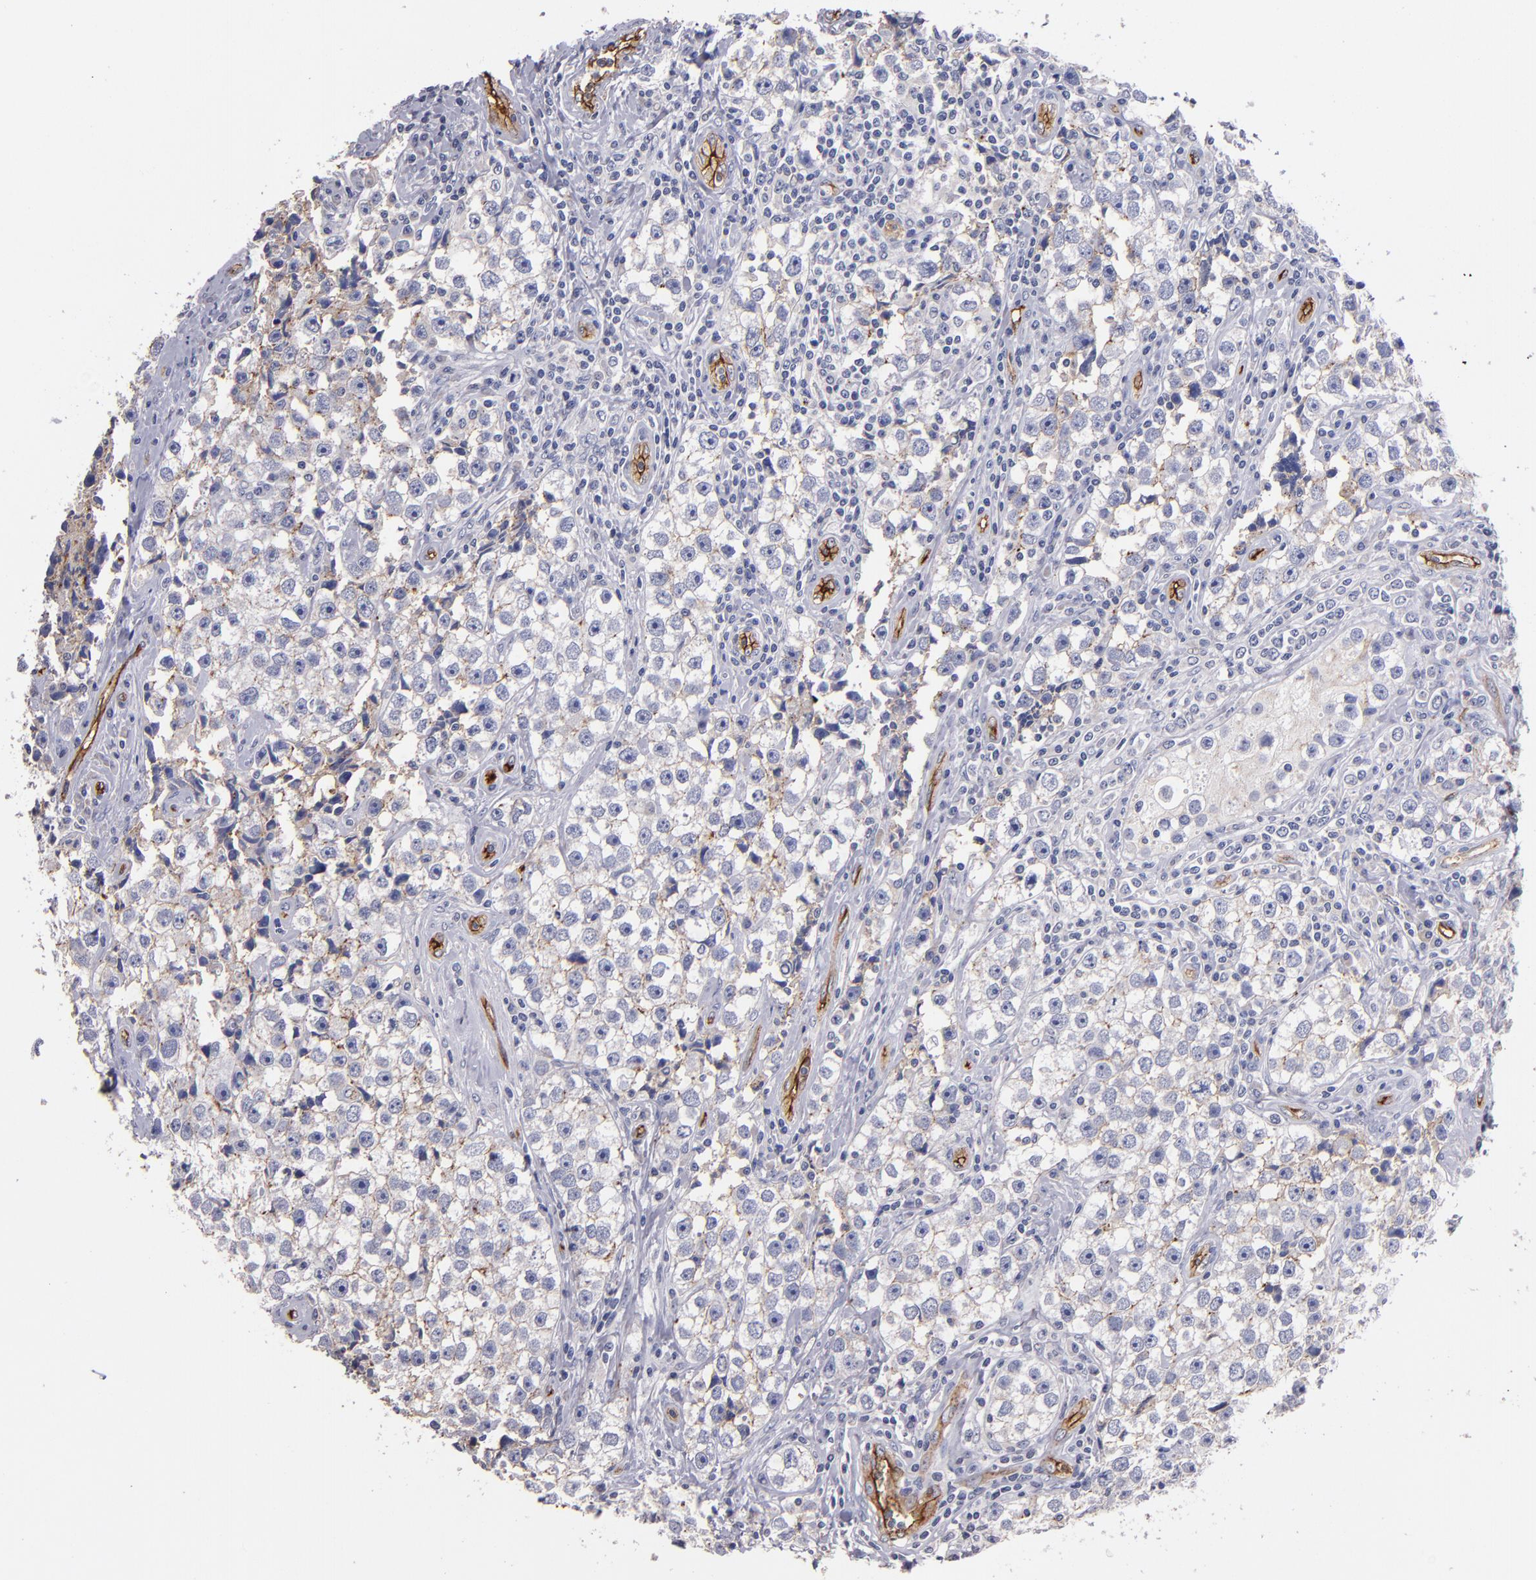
{"staining": {"intensity": "weak", "quantity": "<25%", "location": "cytoplasmic/membranous"}, "tissue": "testis cancer", "cell_type": "Tumor cells", "image_type": "cancer", "snomed": [{"axis": "morphology", "description": "Seminoma, NOS"}, {"axis": "topography", "description": "Testis"}], "caption": "IHC histopathology image of human testis seminoma stained for a protein (brown), which shows no staining in tumor cells.", "gene": "CLDN5", "patient": {"sex": "male", "age": 32}}